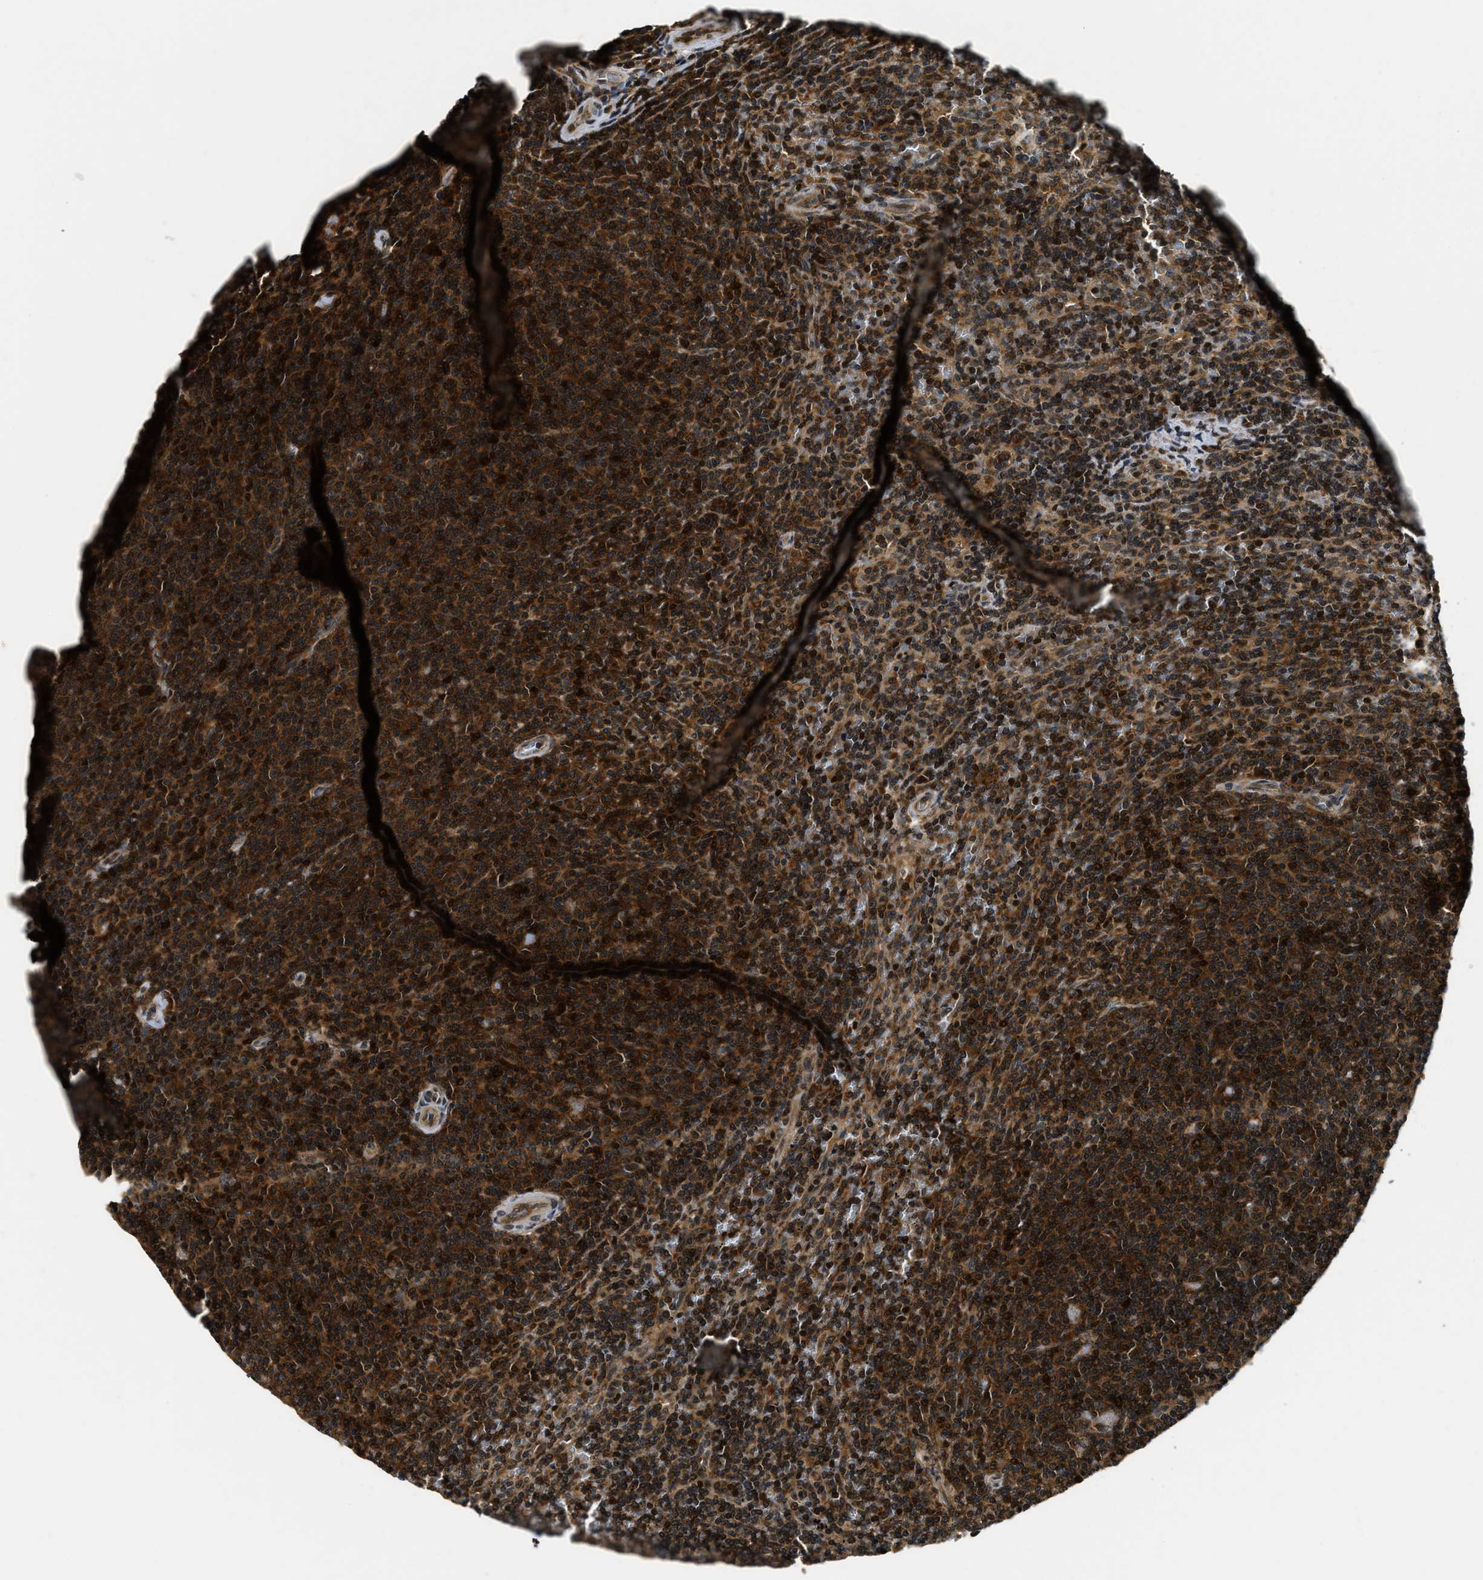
{"staining": {"intensity": "strong", "quantity": ">75%", "location": "cytoplasmic/membranous"}, "tissue": "lymphoma", "cell_type": "Tumor cells", "image_type": "cancer", "snomed": [{"axis": "morphology", "description": "Malignant lymphoma, non-Hodgkin's type, Low grade"}, {"axis": "topography", "description": "Spleen"}], "caption": "IHC staining of malignant lymphoma, non-Hodgkin's type (low-grade), which reveals high levels of strong cytoplasmic/membranous staining in about >75% of tumor cells indicating strong cytoplasmic/membranous protein expression. The staining was performed using DAB (3,3'-diaminobenzidine) (brown) for protein detection and nuclei were counterstained in hematoxylin (blue).", "gene": "ADSL", "patient": {"sex": "female", "age": 50}}